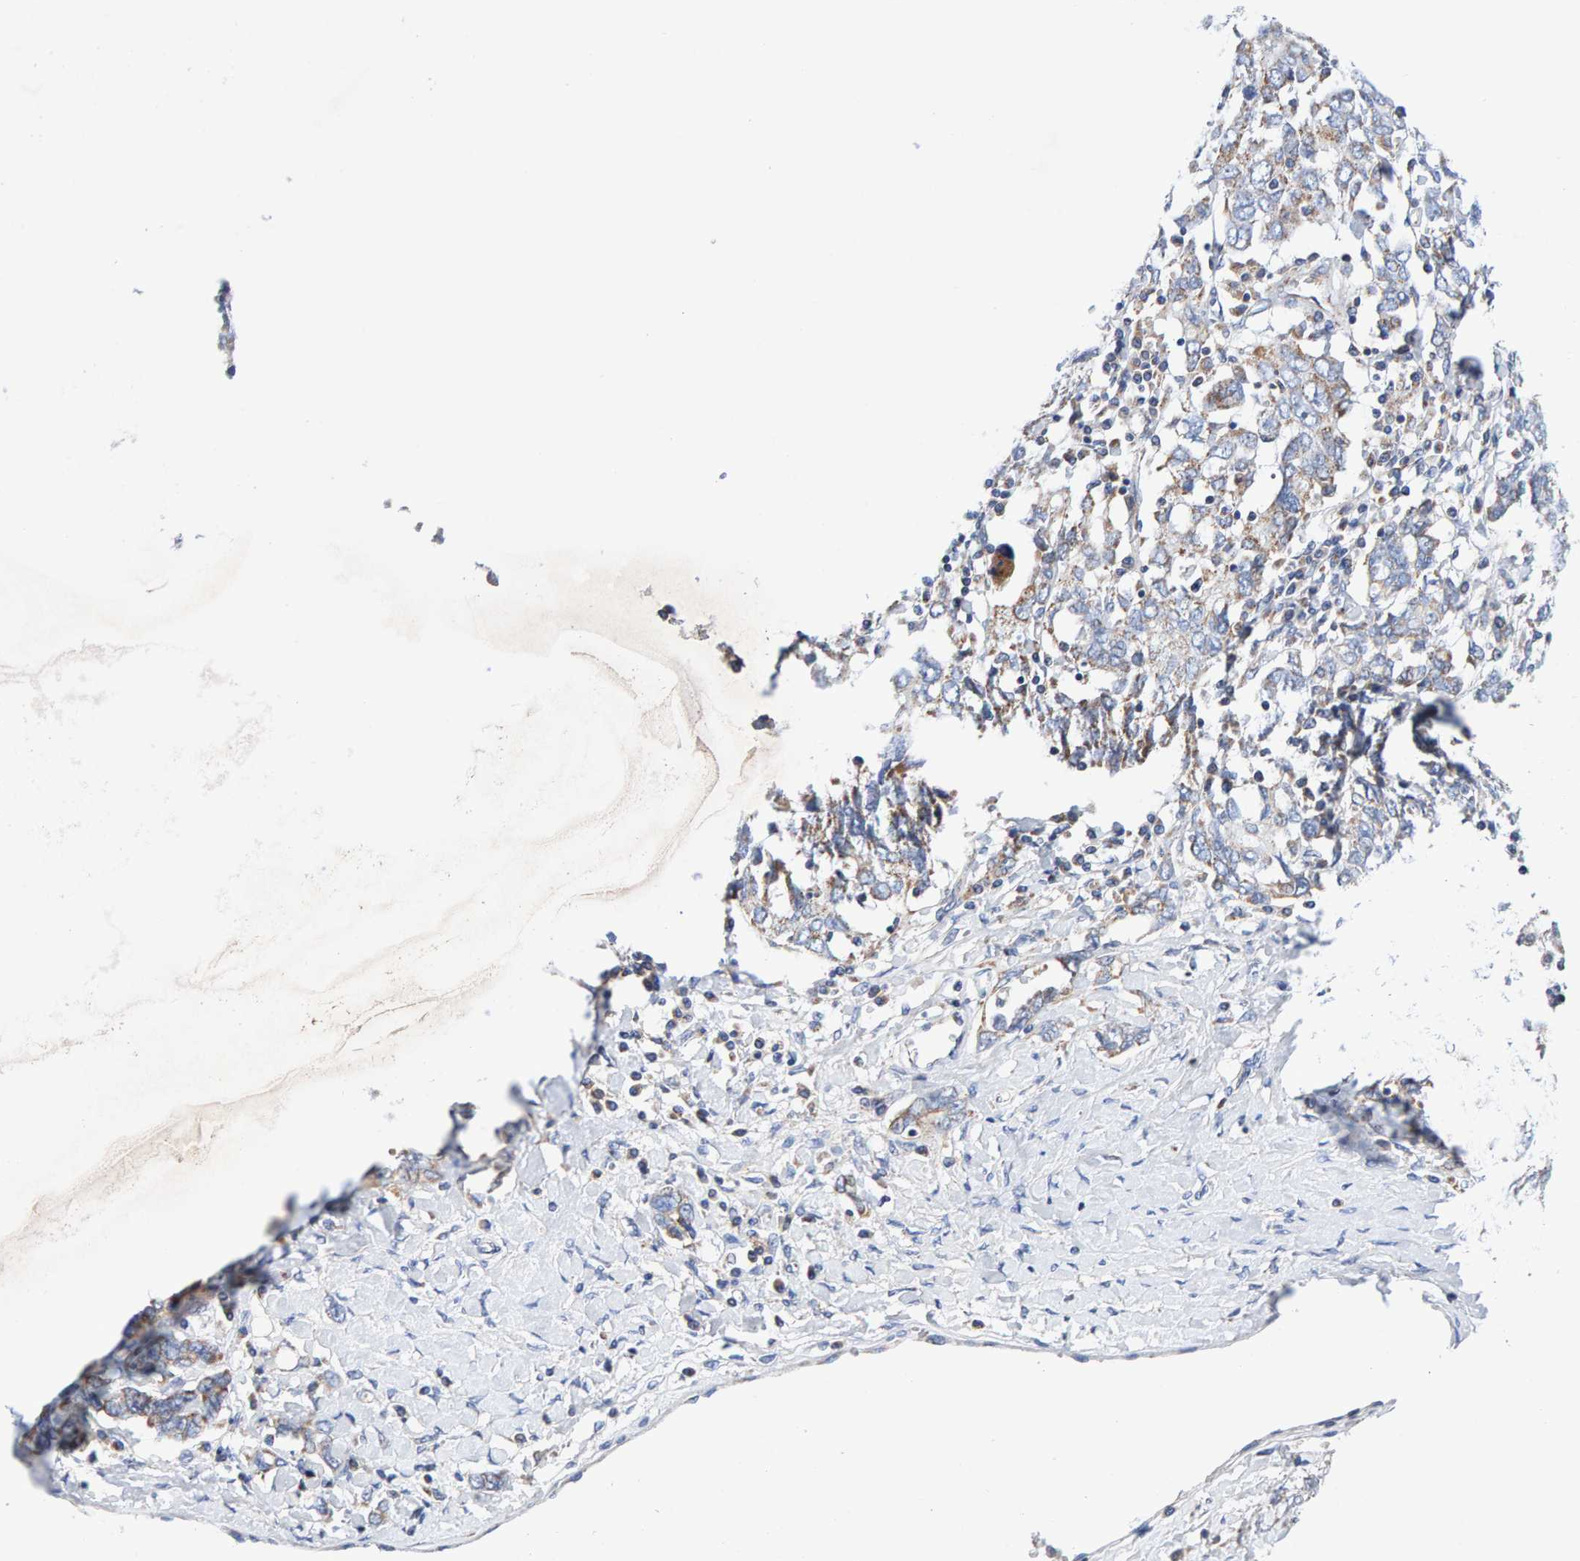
{"staining": {"intensity": "weak", "quantity": "<25%", "location": "cytoplasmic/membranous"}, "tissue": "ovarian cancer", "cell_type": "Tumor cells", "image_type": "cancer", "snomed": [{"axis": "morphology", "description": "Carcinoma, endometroid"}, {"axis": "topography", "description": "Ovary"}], "caption": "DAB immunohistochemical staining of endometroid carcinoma (ovarian) reveals no significant expression in tumor cells. The staining was performed using DAB (3,3'-diaminobenzidine) to visualize the protein expression in brown, while the nuclei were stained in blue with hematoxylin (Magnification: 20x).", "gene": "EFR3A", "patient": {"sex": "female", "age": 62}}